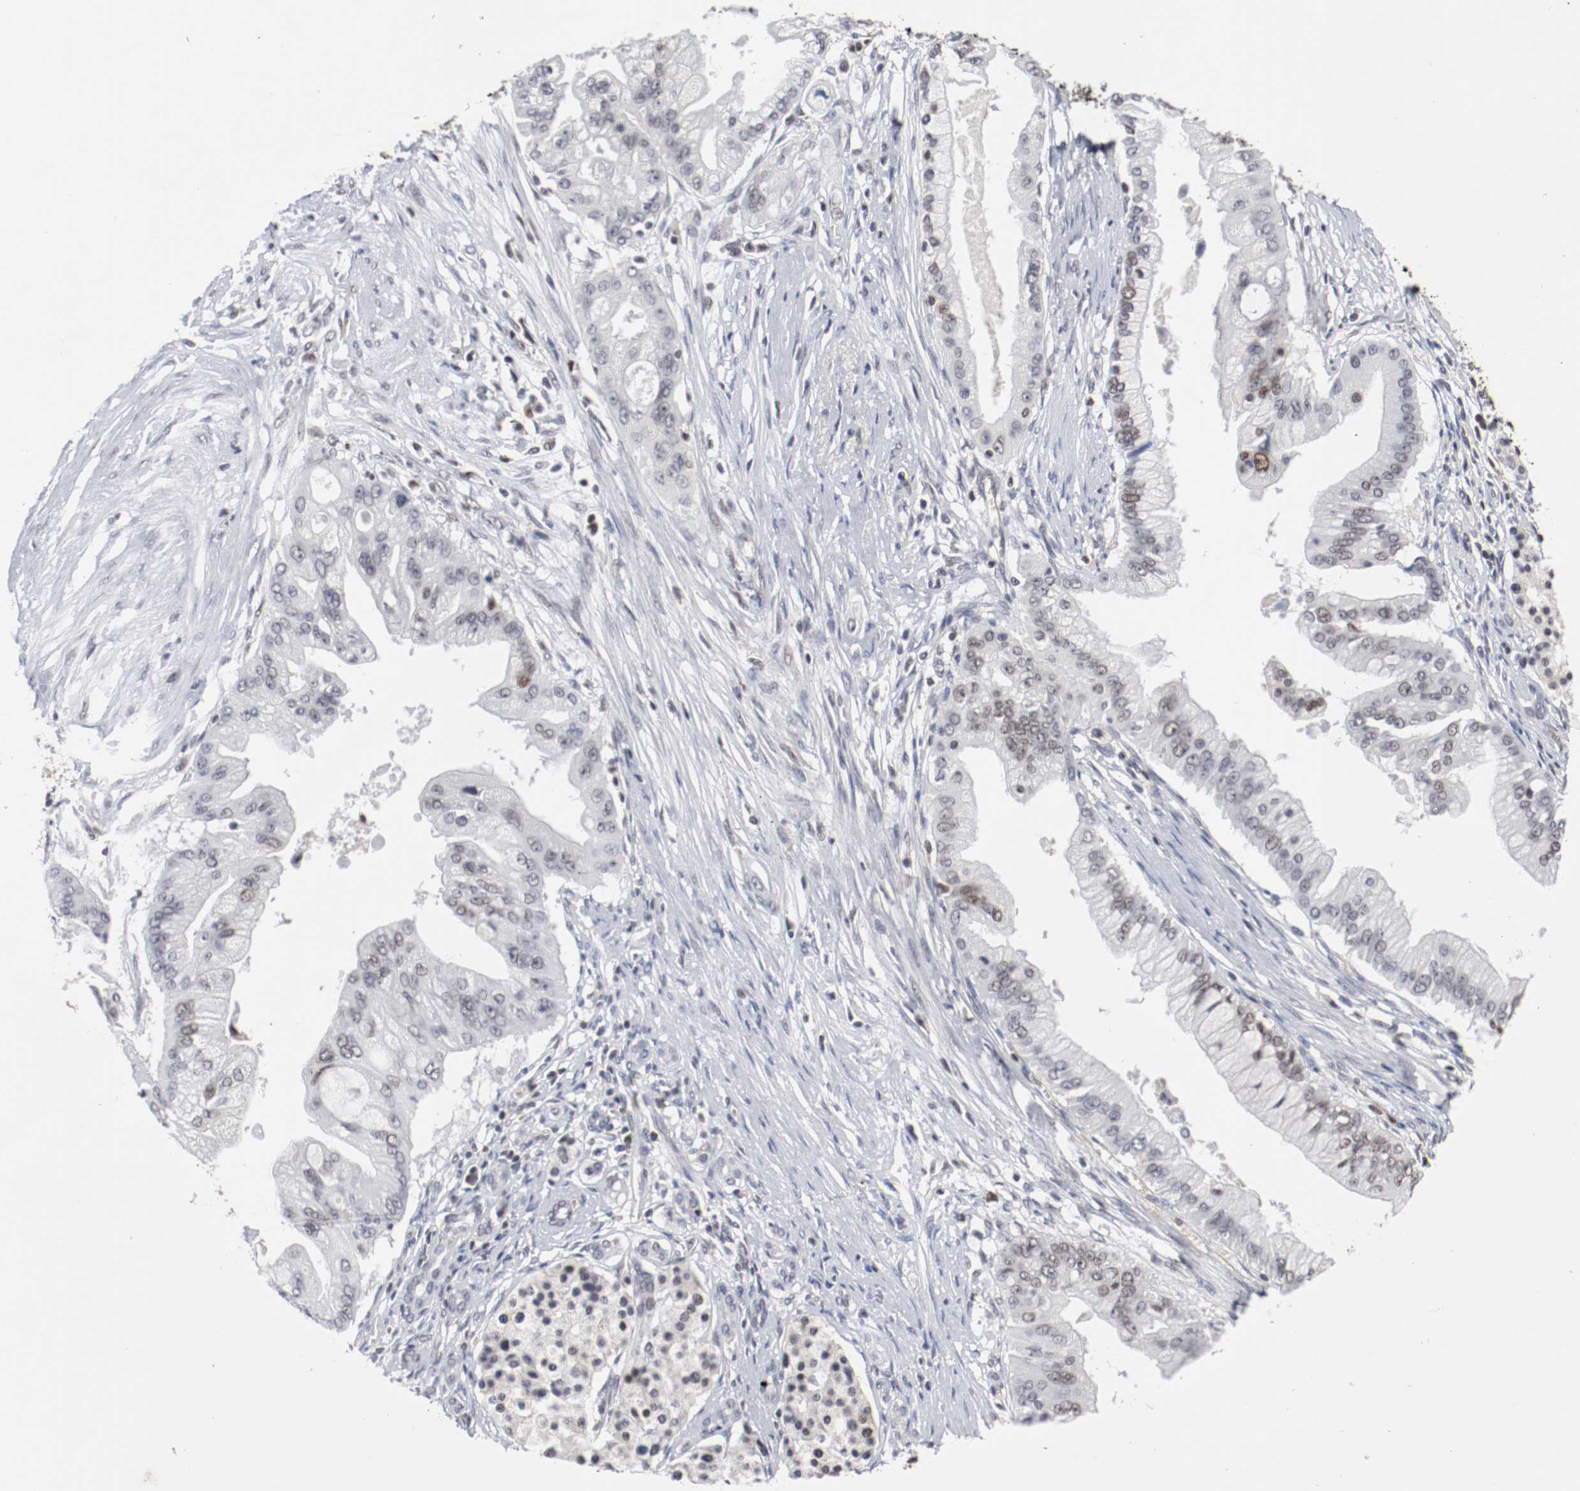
{"staining": {"intensity": "weak", "quantity": "25%-75%", "location": "nuclear"}, "tissue": "pancreatic cancer", "cell_type": "Tumor cells", "image_type": "cancer", "snomed": [{"axis": "morphology", "description": "Adenocarcinoma, NOS"}, {"axis": "topography", "description": "Pancreas"}], "caption": "Immunohistochemistry staining of pancreatic cancer (adenocarcinoma), which demonstrates low levels of weak nuclear positivity in approximately 25%-75% of tumor cells indicating weak nuclear protein positivity. The staining was performed using DAB (3,3'-diaminobenzidine) (brown) for protein detection and nuclei were counterstained in hematoxylin (blue).", "gene": "JUND", "patient": {"sex": "male", "age": 59}}